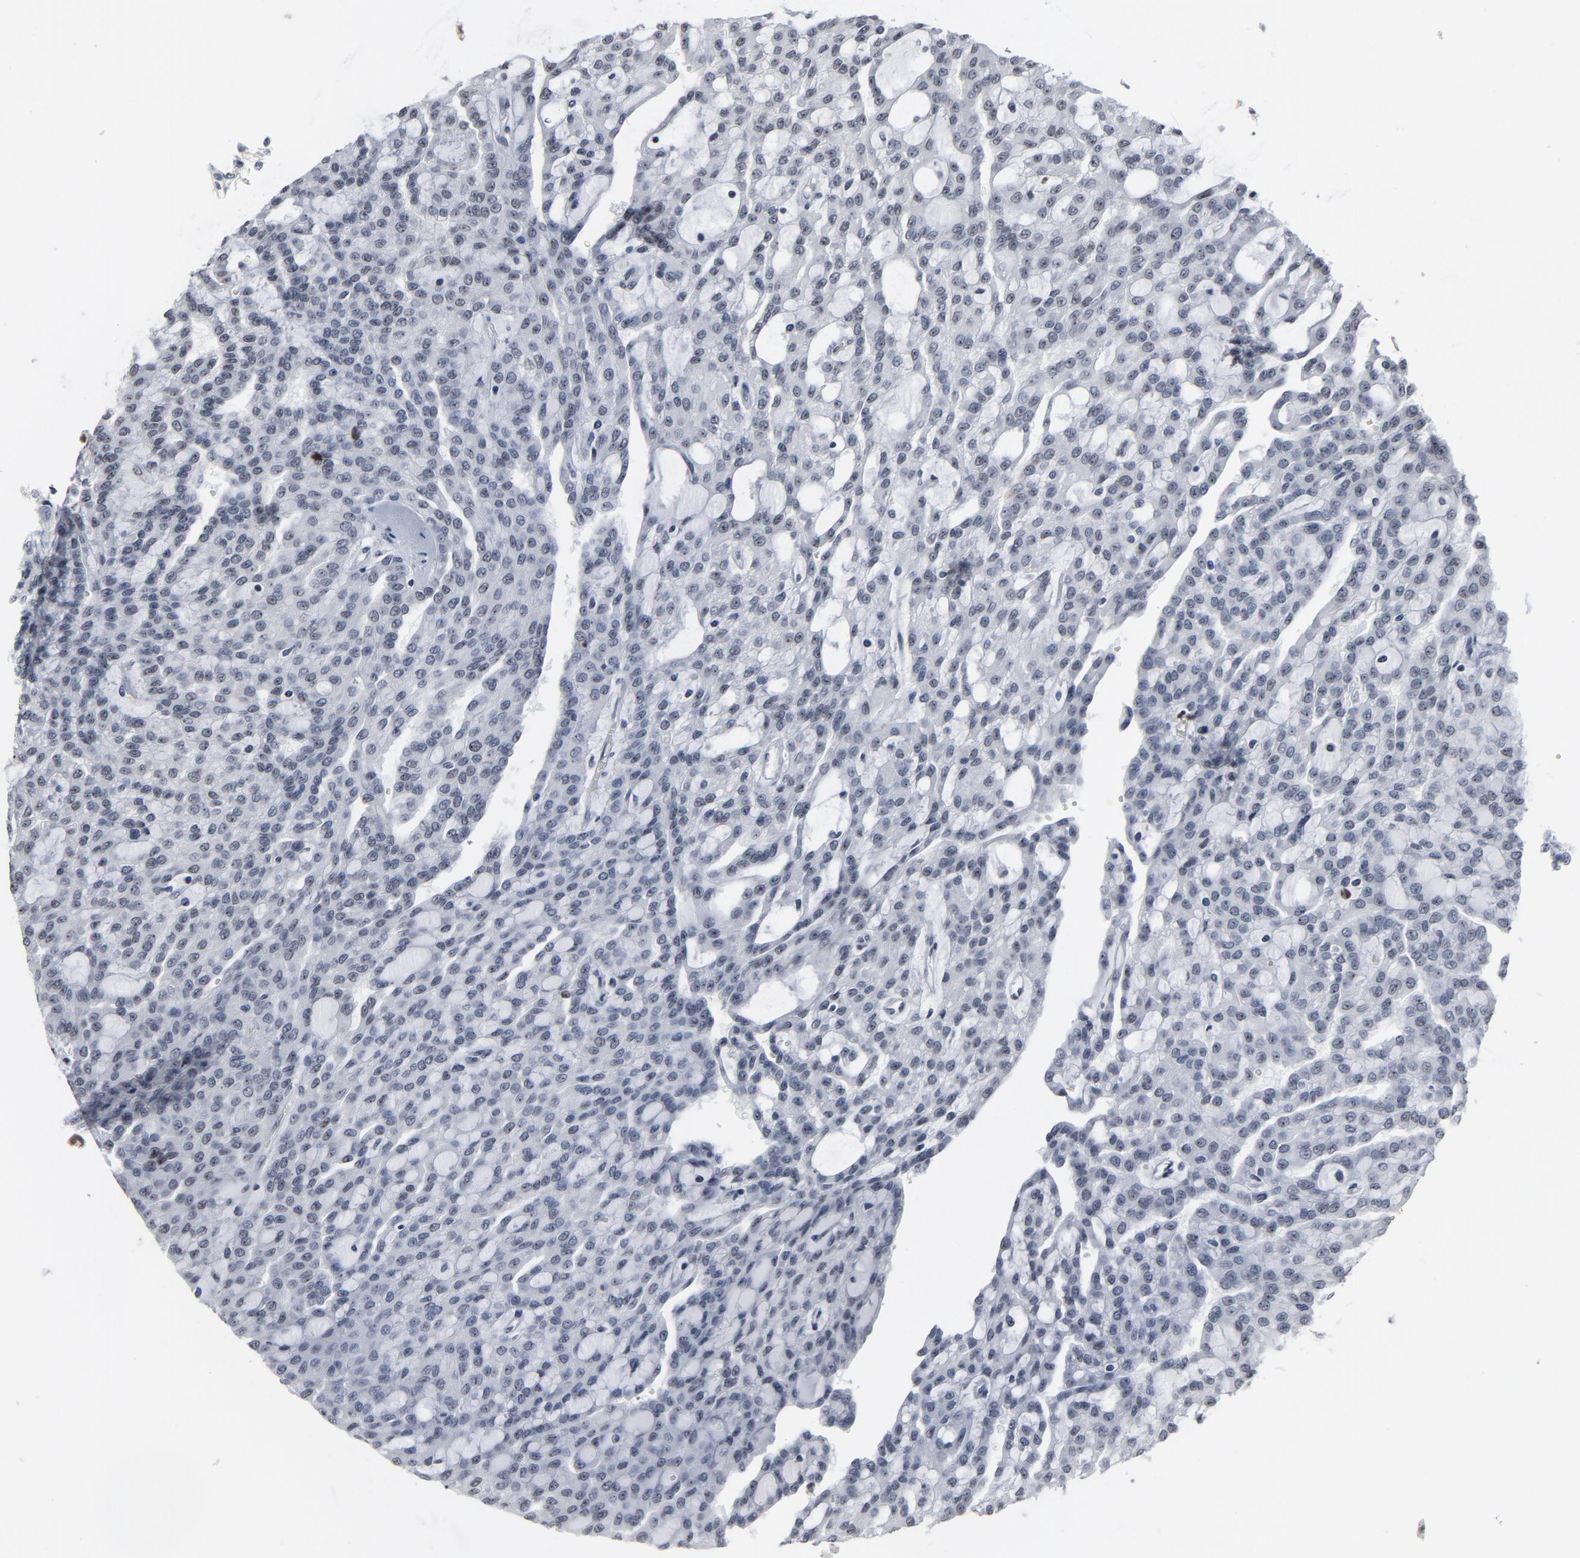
{"staining": {"intensity": "weak", "quantity": "<25%", "location": "nuclear"}, "tissue": "renal cancer", "cell_type": "Tumor cells", "image_type": "cancer", "snomed": [{"axis": "morphology", "description": "Adenocarcinoma, NOS"}, {"axis": "topography", "description": "Kidney"}], "caption": "Photomicrograph shows no protein staining in tumor cells of renal adenocarcinoma tissue.", "gene": "MRE11", "patient": {"sex": "male", "age": 63}}